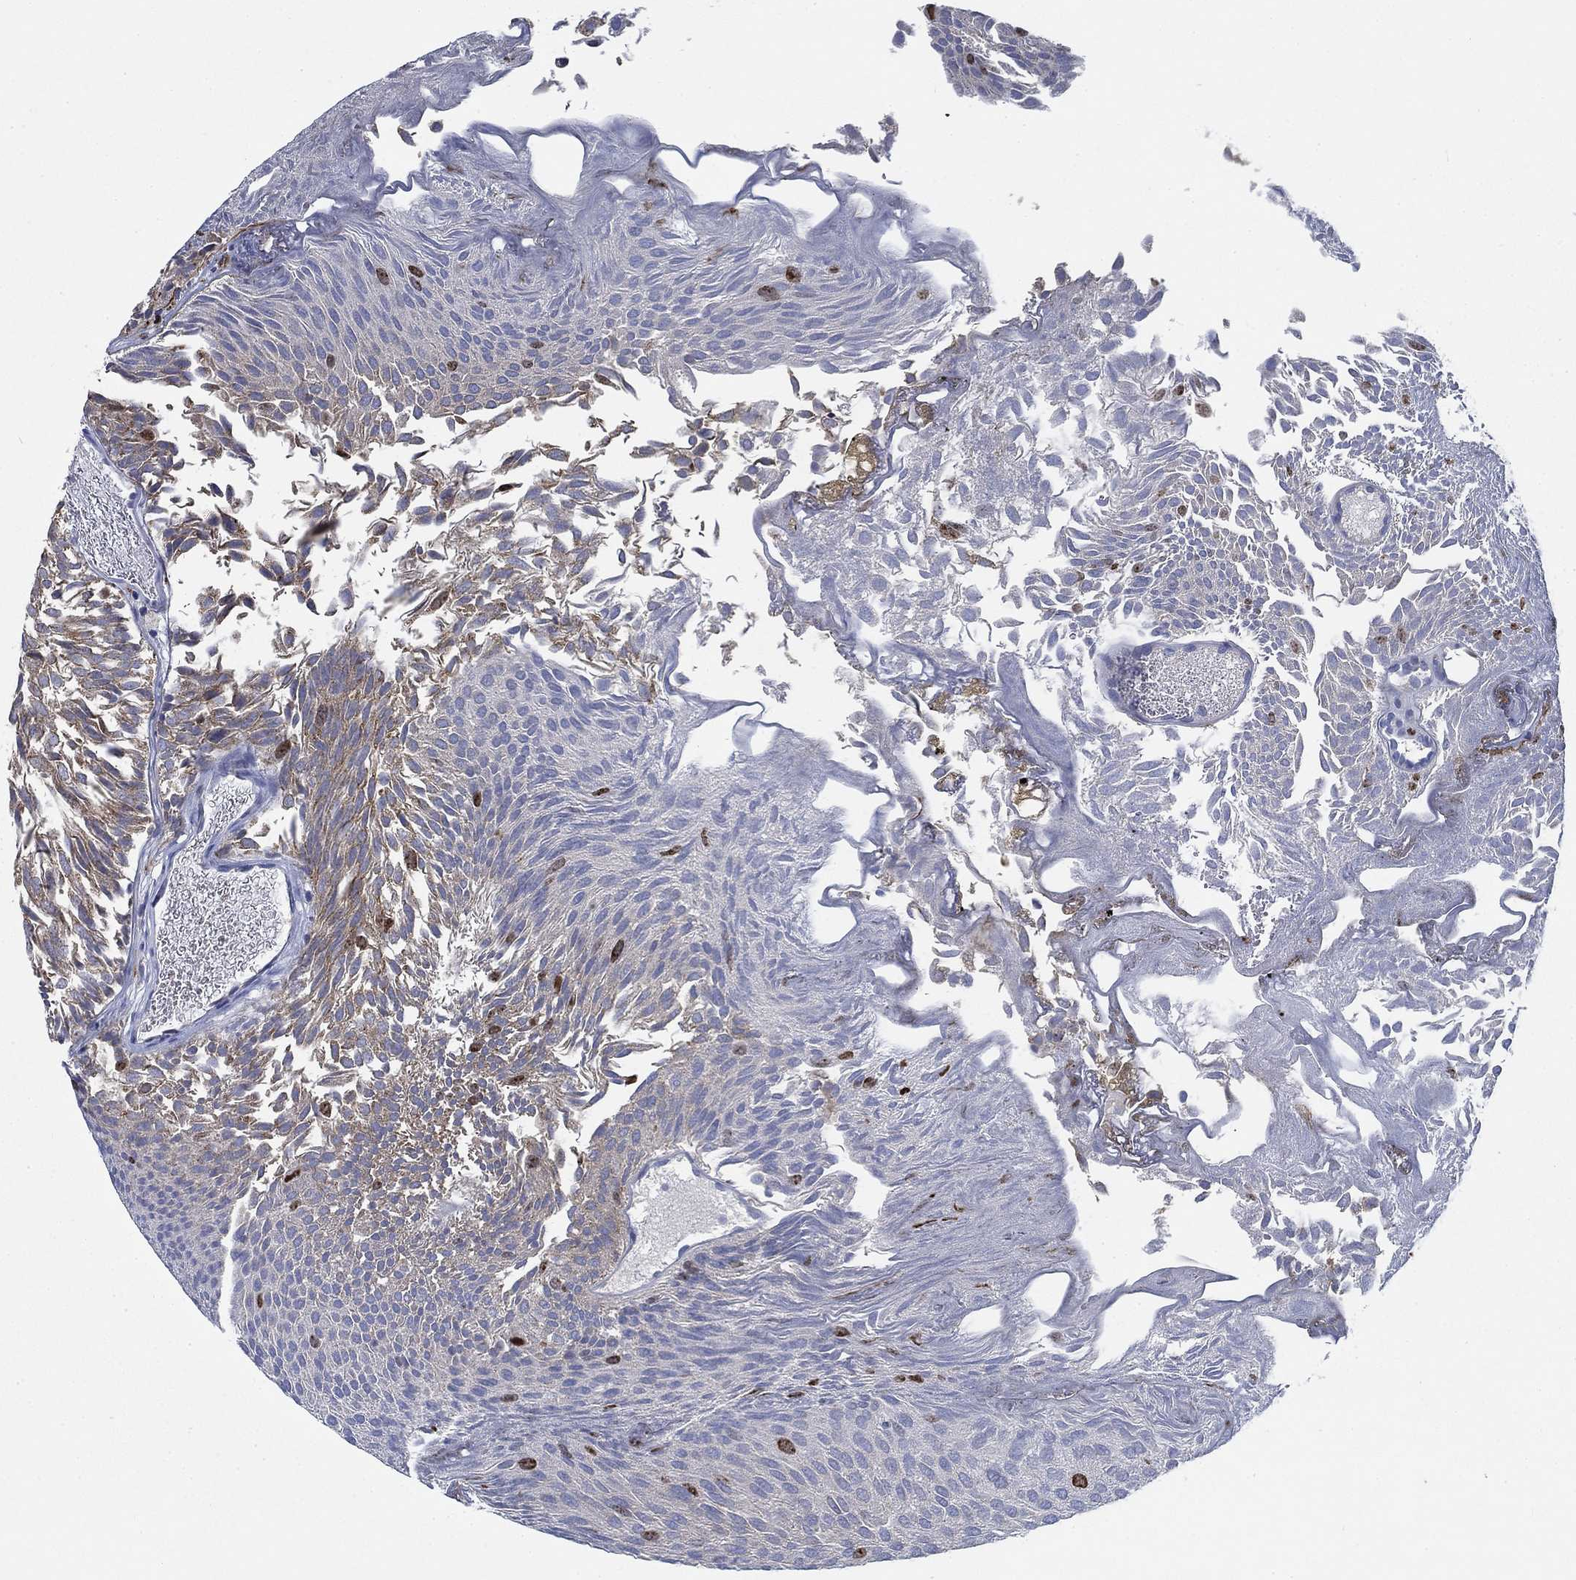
{"staining": {"intensity": "moderate", "quantity": "<25%", "location": "nuclear"}, "tissue": "urothelial cancer", "cell_type": "Tumor cells", "image_type": "cancer", "snomed": [{"axis": "morphology", "description": "Urothelial carcinoma, Low grade"}, {"axis": "topography", "description": "Urinary bladder"}], "caption": "Immunohistochemistry of urothelial cancer exhibits low levels of moderate nuclear positivity in approximately <25% of tumor cells. (Stains: DAB (3,3'-diaminobenzidine) in brown, nuclei in blue, Microscopy: brightfield microscopy at high magnification).", "gene": "MMP24", "patient": {"sex": "male", "age": 52}}